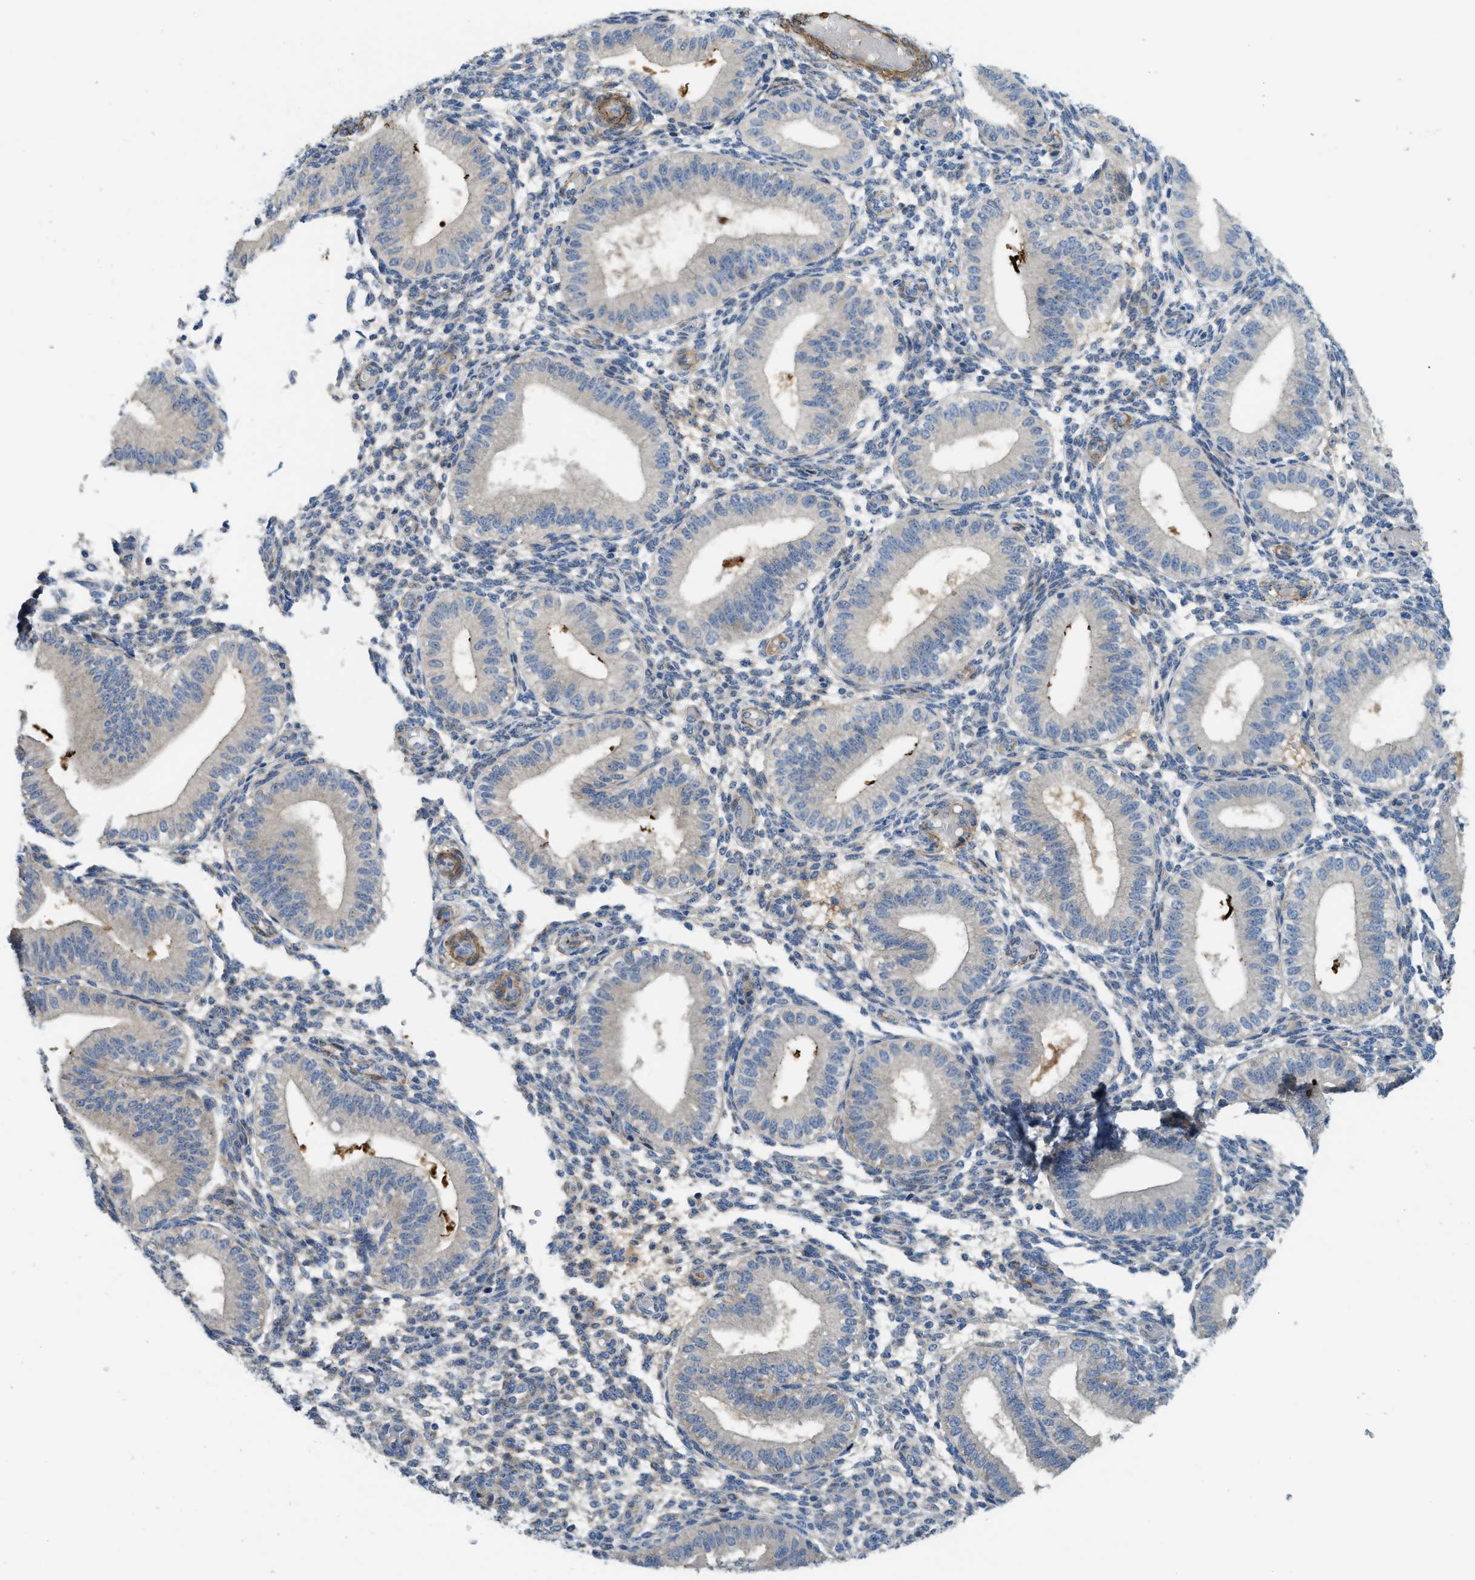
{"staining": {"intensity": "weak", "quantity": "<25%", "location": "cytoplasmic/membranous"}, "tissue": "endometrium", "cell_type": "Cells in endometrial stroma", "image_type": "normal", "snomed": [{"axis": "morphology", "description": "Normal tissue, NOS"}, {"axis": "topography", "description": "Endometrium"}], "caption": "This is a histopathology image of immunohistochemistry staining of benign endometrium, which shows no positivity in cells in endometrial stroma.", "gene": "BMPR1A", "patient": {"sex": "female", "age": 39}}